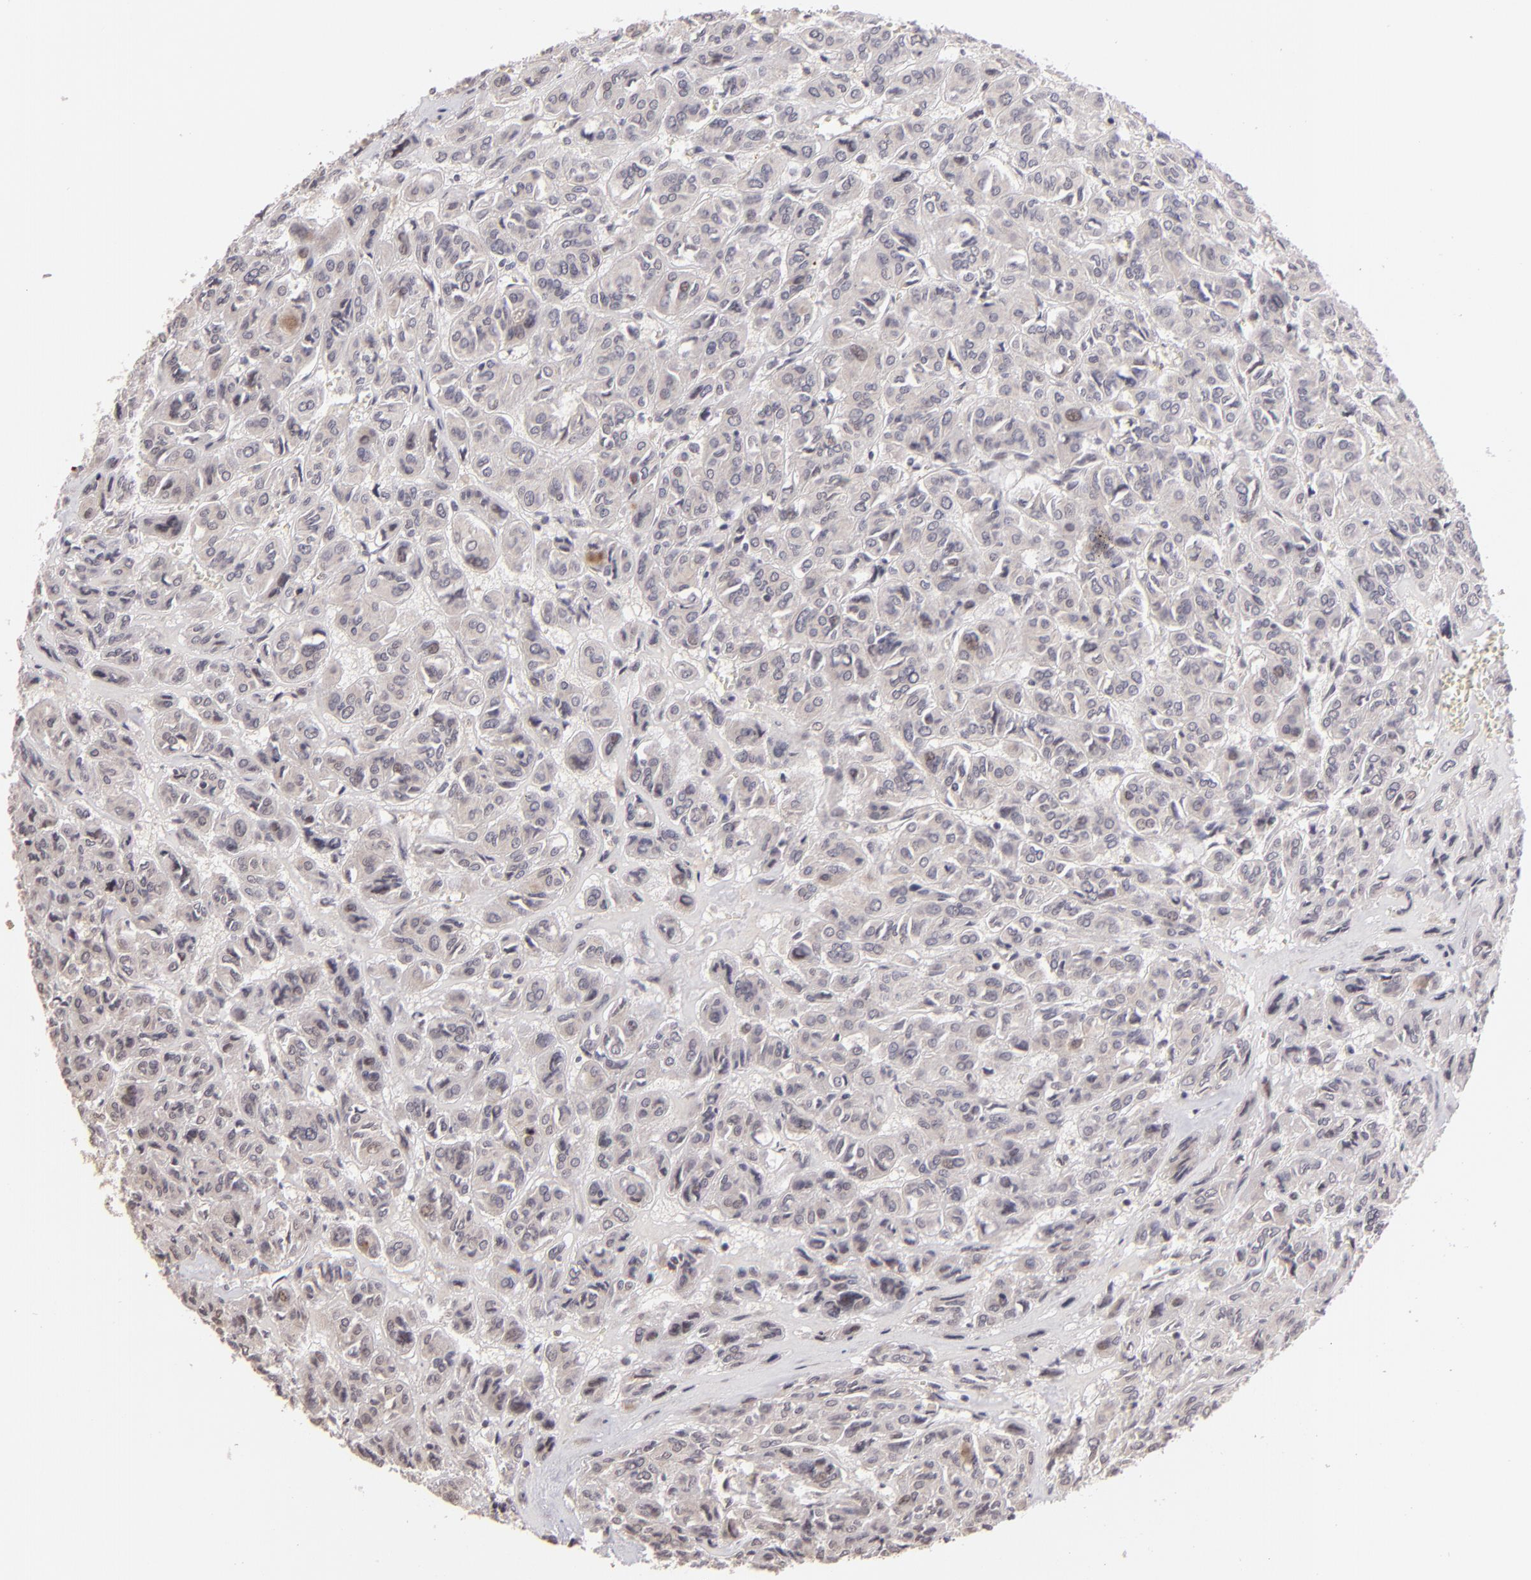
{"staining": {"intensity": "weak", "quantity": "<25%", "location": "nuclear"}, "tissue": "thyroid cancer", "cell_type": "Tumor cells", "image_type": "cancer", "snomed": [{"axis": "morphology", "description": "Follicular adenoma carcinoma, NOS"}, {"axis": "topography", "description": "Thyroid gland"}], "caption": "Immunohistochemistry of human thyroid cancer reveals no expression in tumor cells. The staining was performed using DAB (3,3'-diaminobenzidine) to visualize the protein expression in brown, while the nuclei were stained in blue with hematoxylin (Magnification: 20x).", "gene": "RARB", "patient": {"sex": "female", "age": 71}}